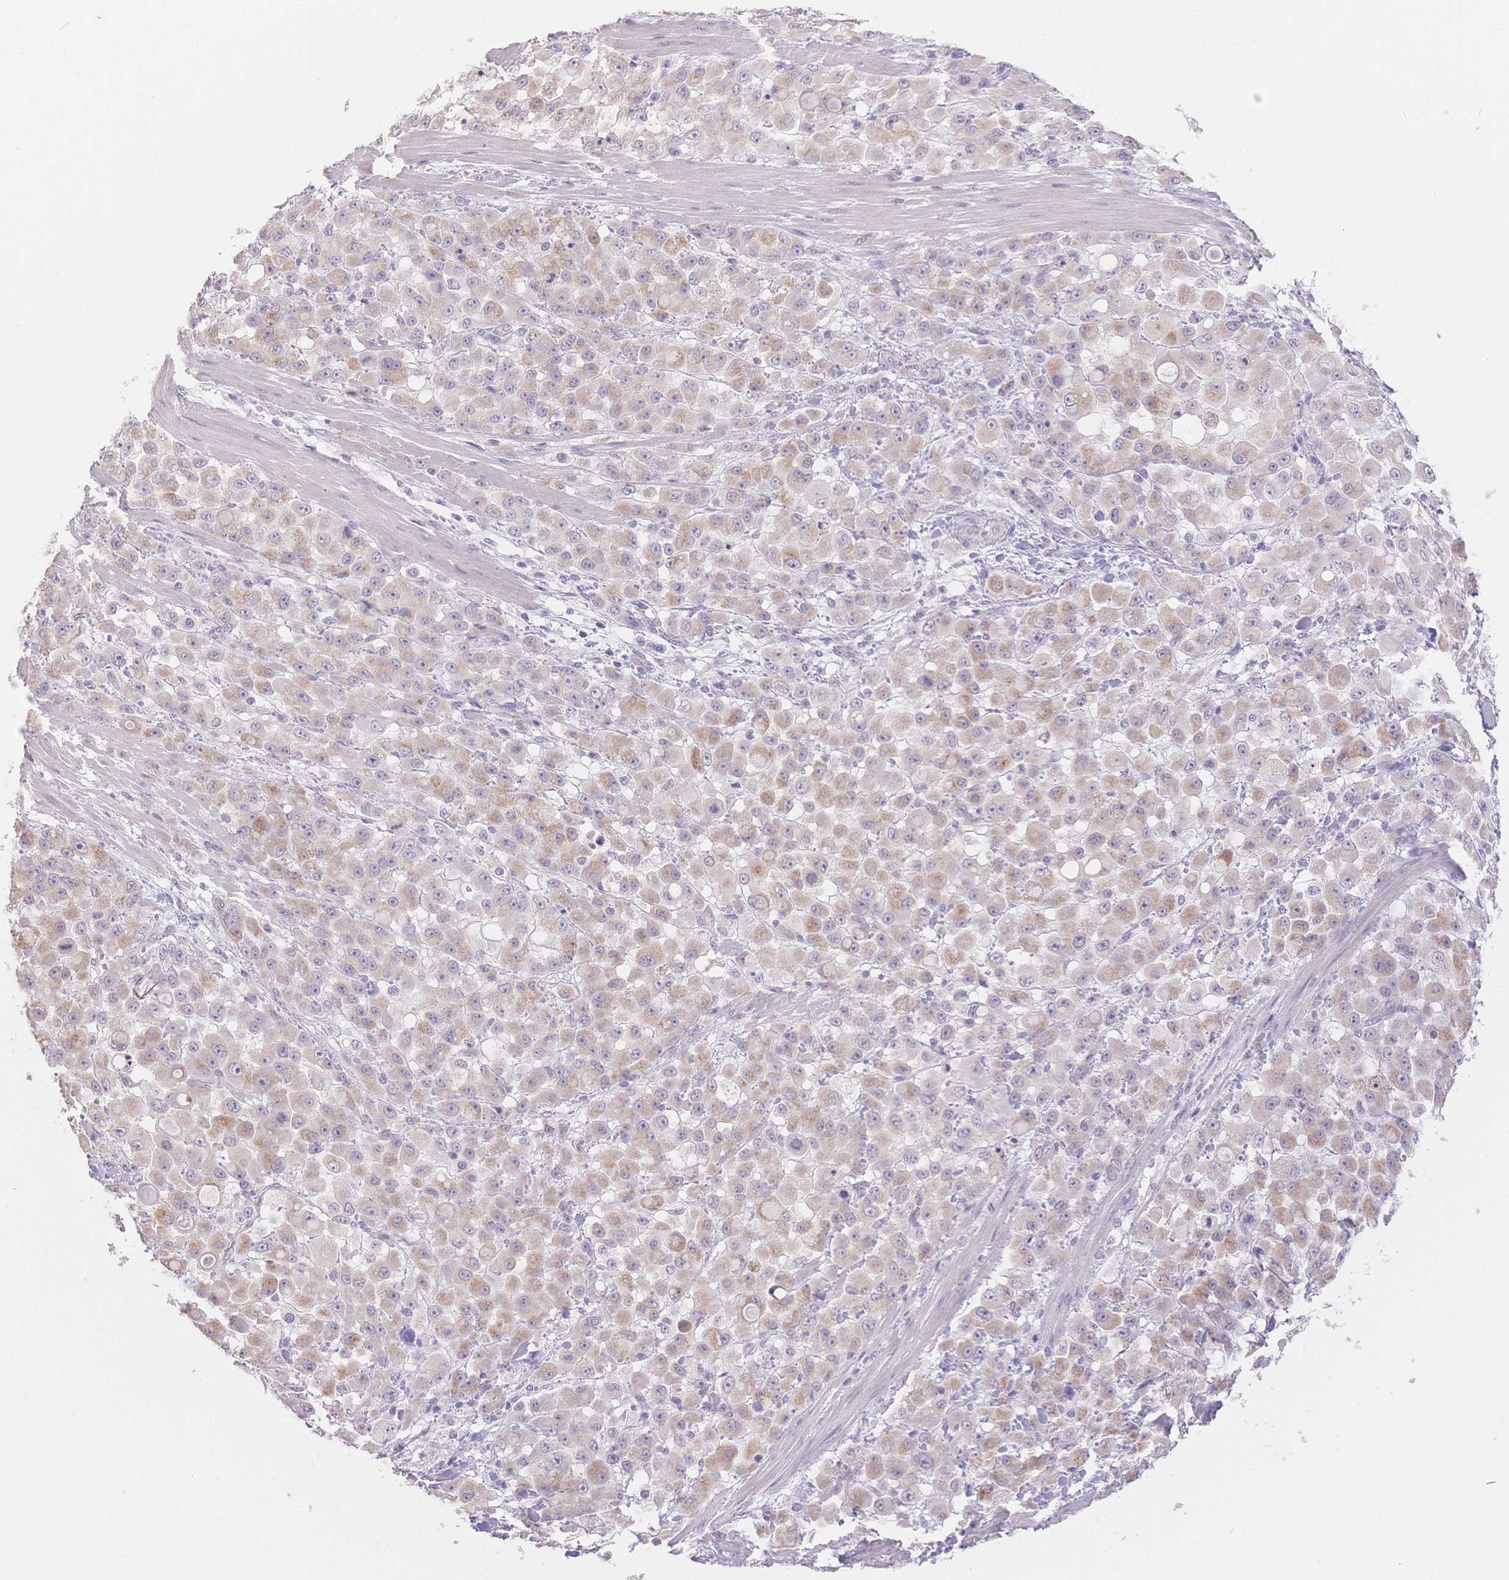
{"staining": {"intensity": "weak", "quantity": ">75%", "location": "cytoplasmic/membranous"}, "tissue": "stomach cancer", "cell_type": "Tumor cells", "image_type": "cancer", "snomed": [{"axis": "morphology", "description": "Adenocarcinoma, NOS"}, {"axis": "topography", "description": "Stomach"}], "caption": "Weak cytoplasmic/membranous positivity is appreciated in about >75% of tumor cells in stomach cancer.", "gene": "SUV39H2", "patient": {"sex": "female", "age": 76}}